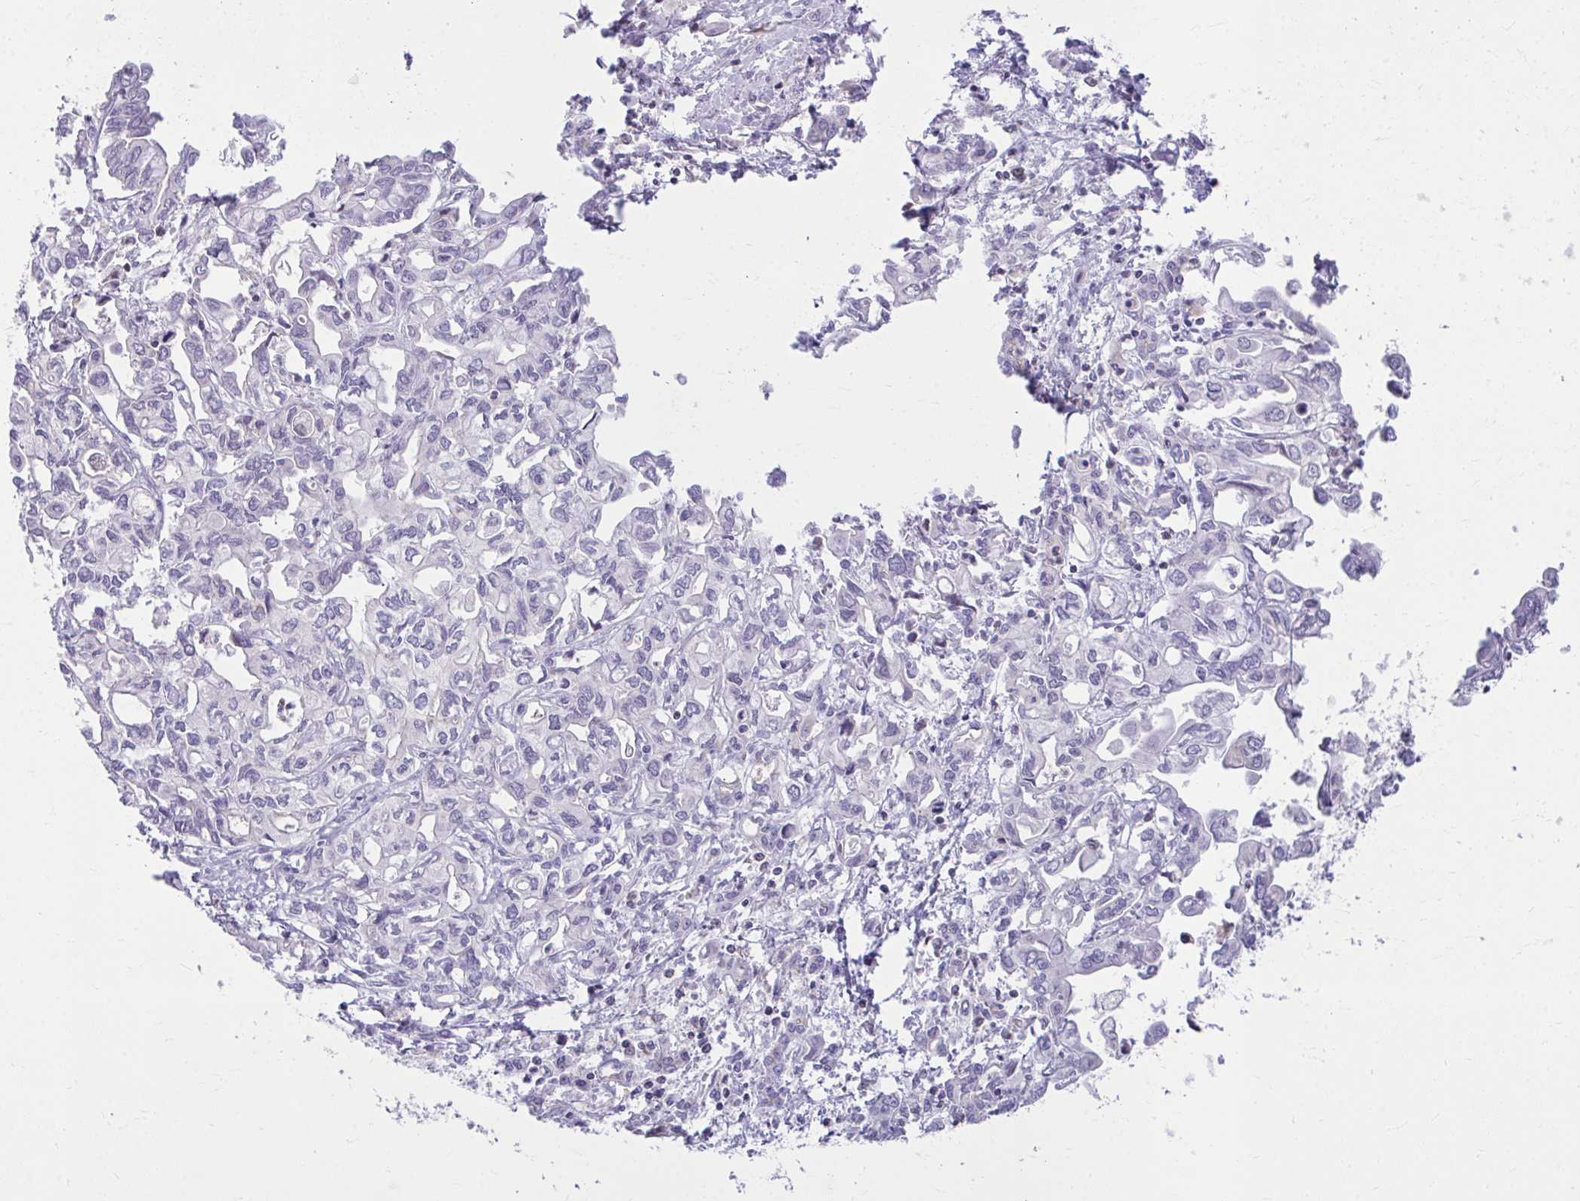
{"staining": {"intensity": "negative", "quantity": "none", "location": "none"}, "tissue": "liver cancer", "cell_type": "Tumor cells", "image_type": "cancer", "snomed": [{"axis": "morphology", "description": "Cholangiocarcinoma"}, {"axis": "topography", "description": "Liver"}], "caption": "Liver cancer (cholangiocarcinoma) stained for a protein using immunohistochemistry (IHC) demonstrates no staining tumor cells.", "gene": "OR7A5", "patient": {"sex": "female", "age": 64}}